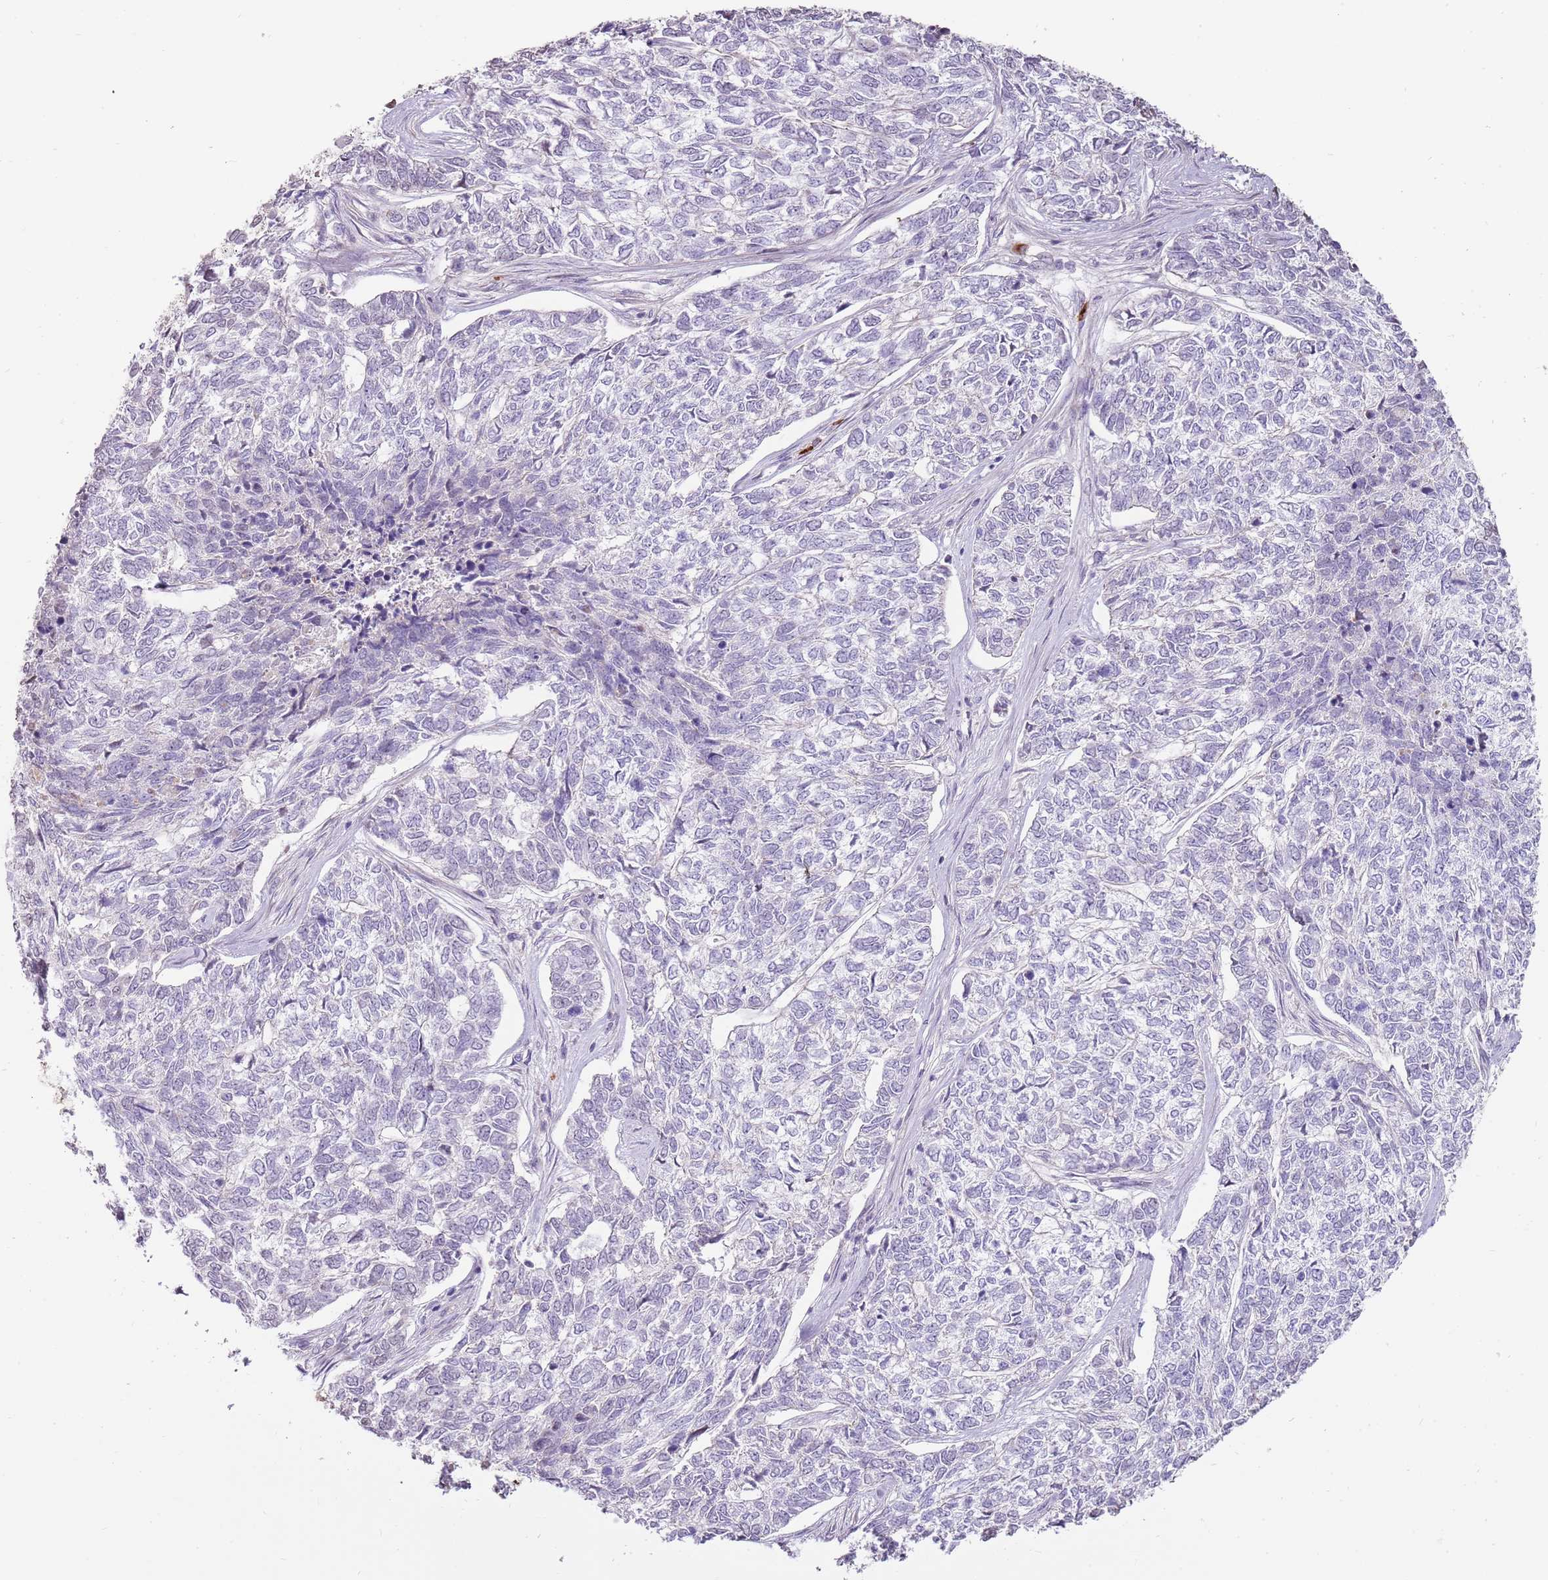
{"staining": {"intensity": "negative", "quantity": "none", "location": "none"}, "tissue": "skin cancer", "cell_type": "Tumor cells", "image_type": "cancer", "snomed": [{"axis": "morphology", "description": "Basal cell carcinoma"}, {"axis": "topography", "description": "Skin"}], "caption": "DAB immunohistochemical staining of skin cancer (basal cell carcinoma) reveals no significant expression in tumor cells.", "gene": "MCUB", "patient": {"sex": "female", "age": 65}}